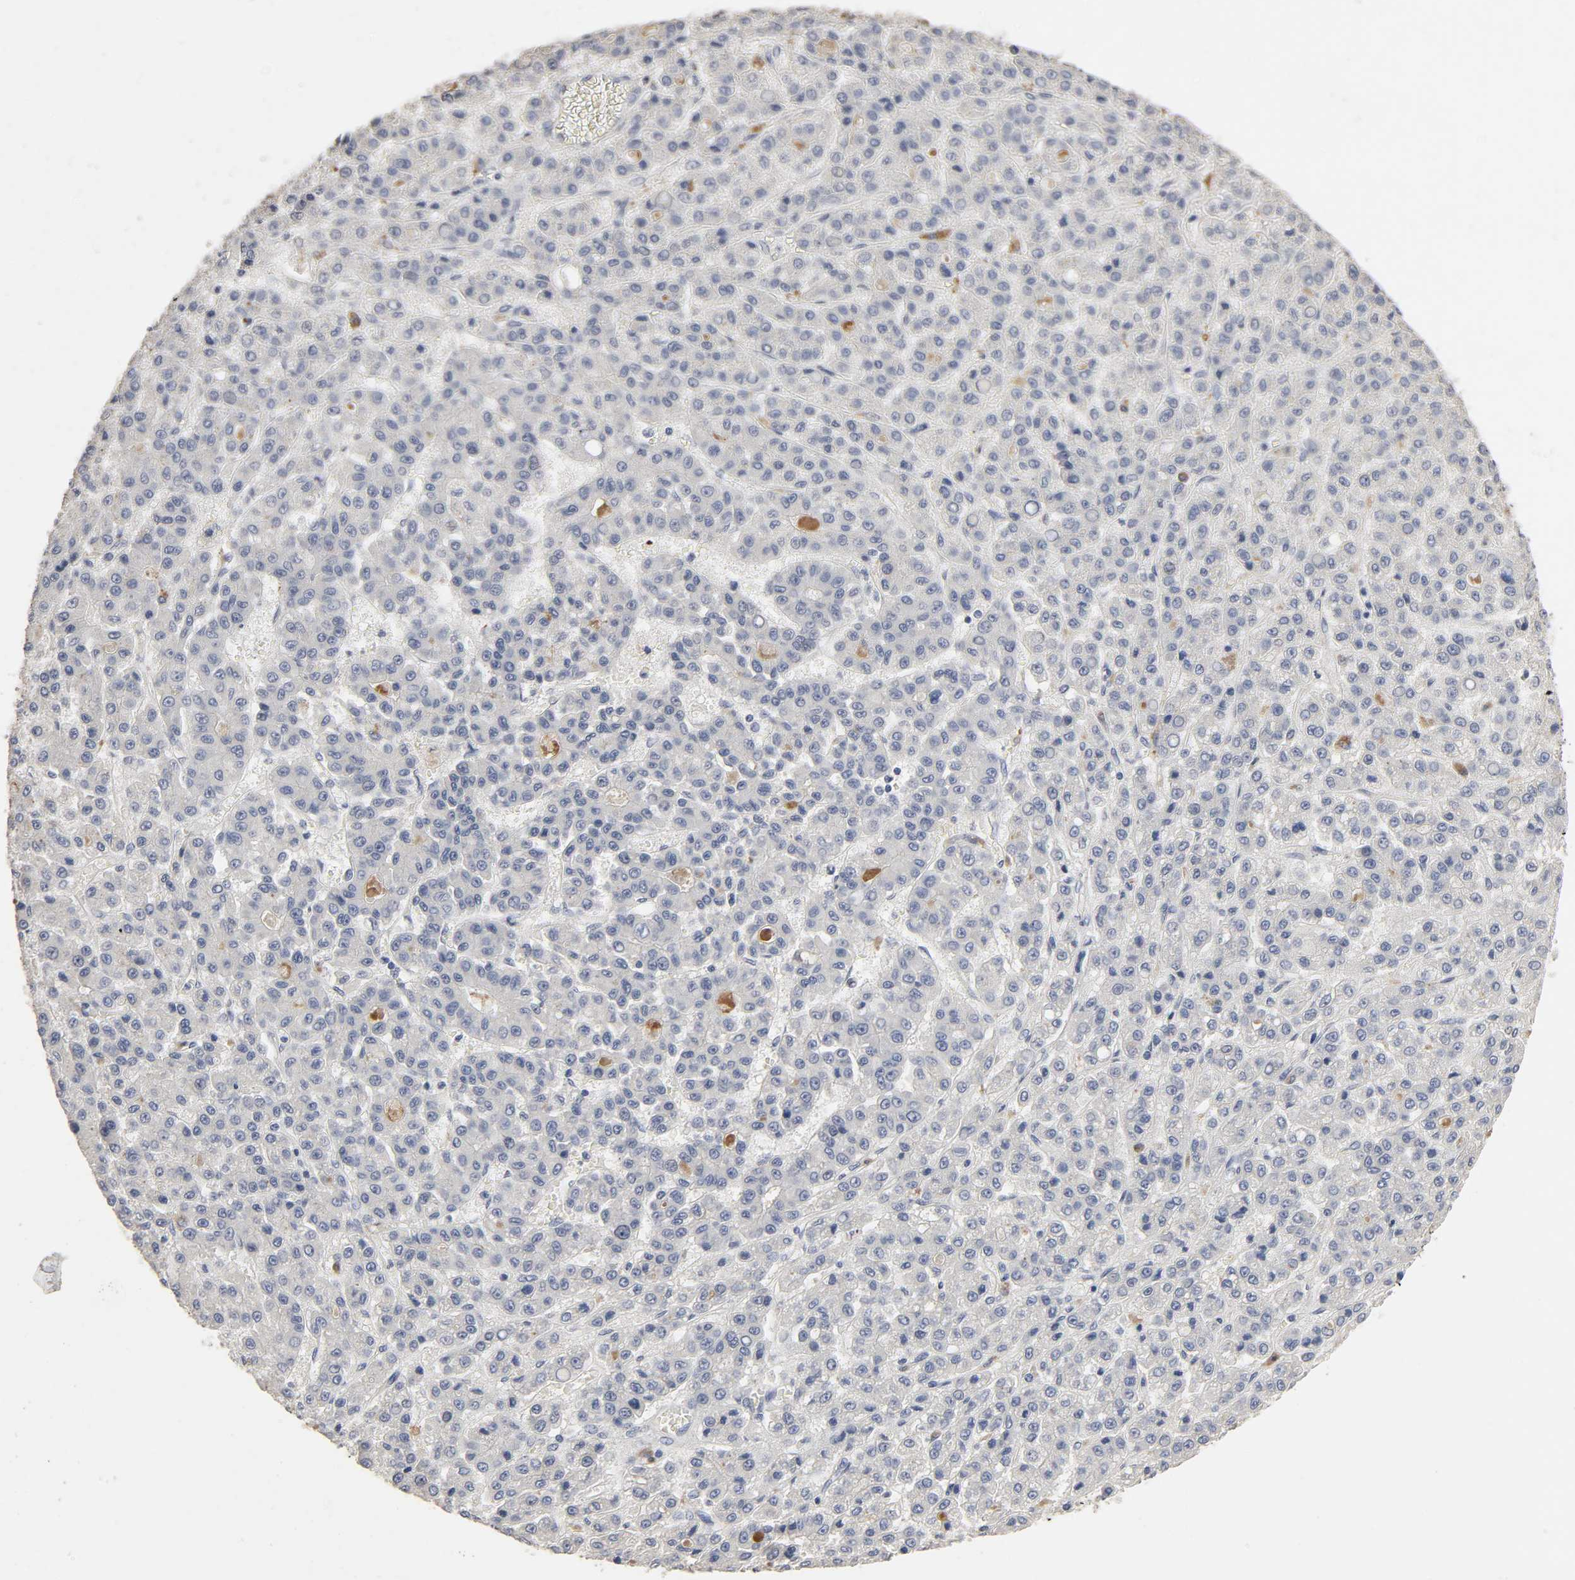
{"staining": {"intensity": "negative", "quantity": "none", "location": "none"}, "tissue": "liver cancer", "cell_type": "Tumor cells", "image_type": "cancer", "snomed": [{"axis": "morphology", "description": "Carcinoma, Hepatocellular, NOS"}, {"axis": "topography", "description": "Liver"}], "caption": "The IHC photomicrograph has no significant positivity in tumor cells of liver hepatocellular carcinoma tissue.", "gene": "SLC10A2", "patient": {"sex": "male", "age": 70}}